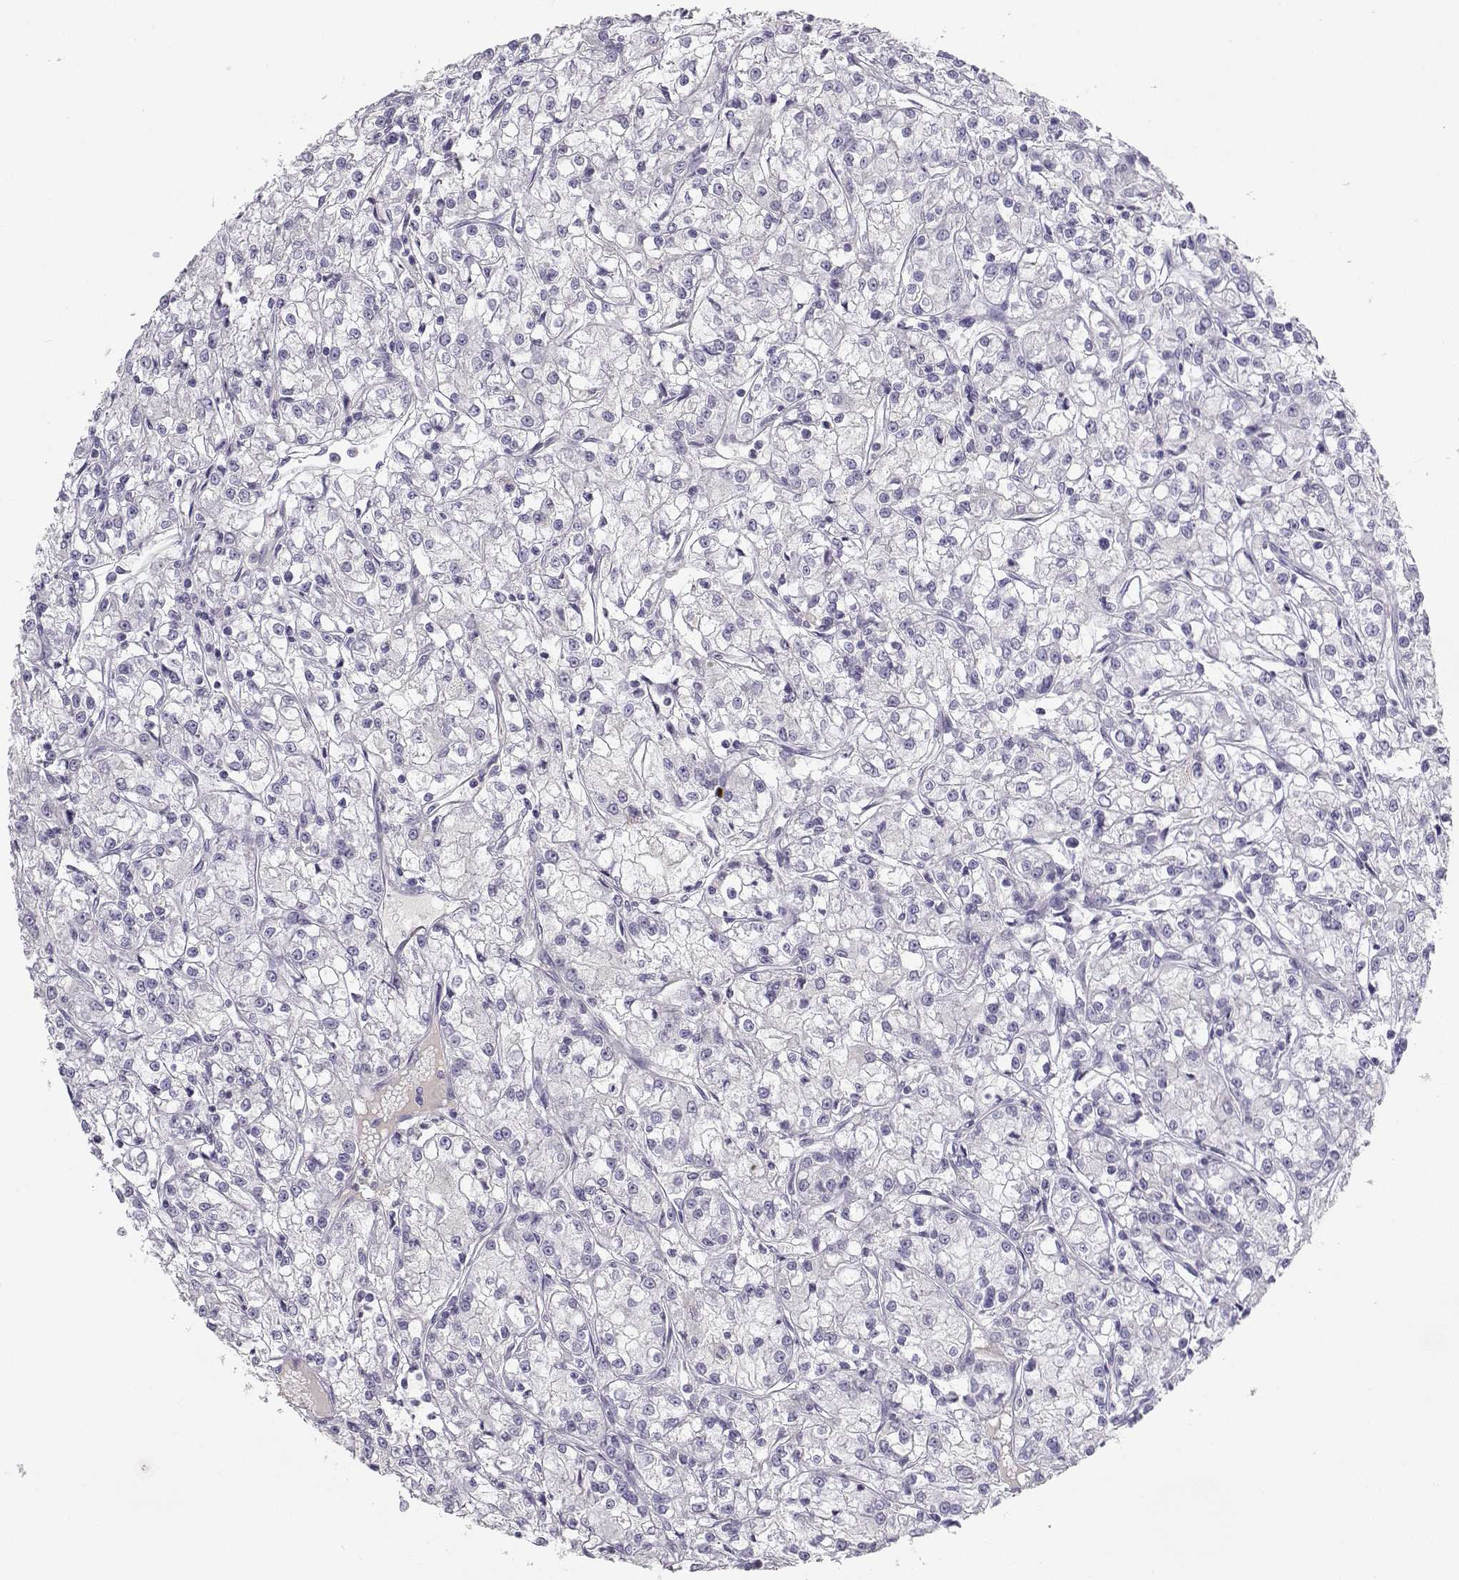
{"staining": {"intensity": "negative", "quantity": "none", "location": "none"}, "tissue": "renal cancer", "cell_type": "Tumor cells", "image_type": "cancer", "snomed": [{"axis": "morphology", "description": "Adenocarcinoma, NOS"}, {"axis": "topography", "description": "Kidney"}], "caption": "Renal cancer was stained to show a protein in brown. There is no significant expression in tumor cells.", "gene": "OPN5", "patient": {"sex": "female", "age": 59}}